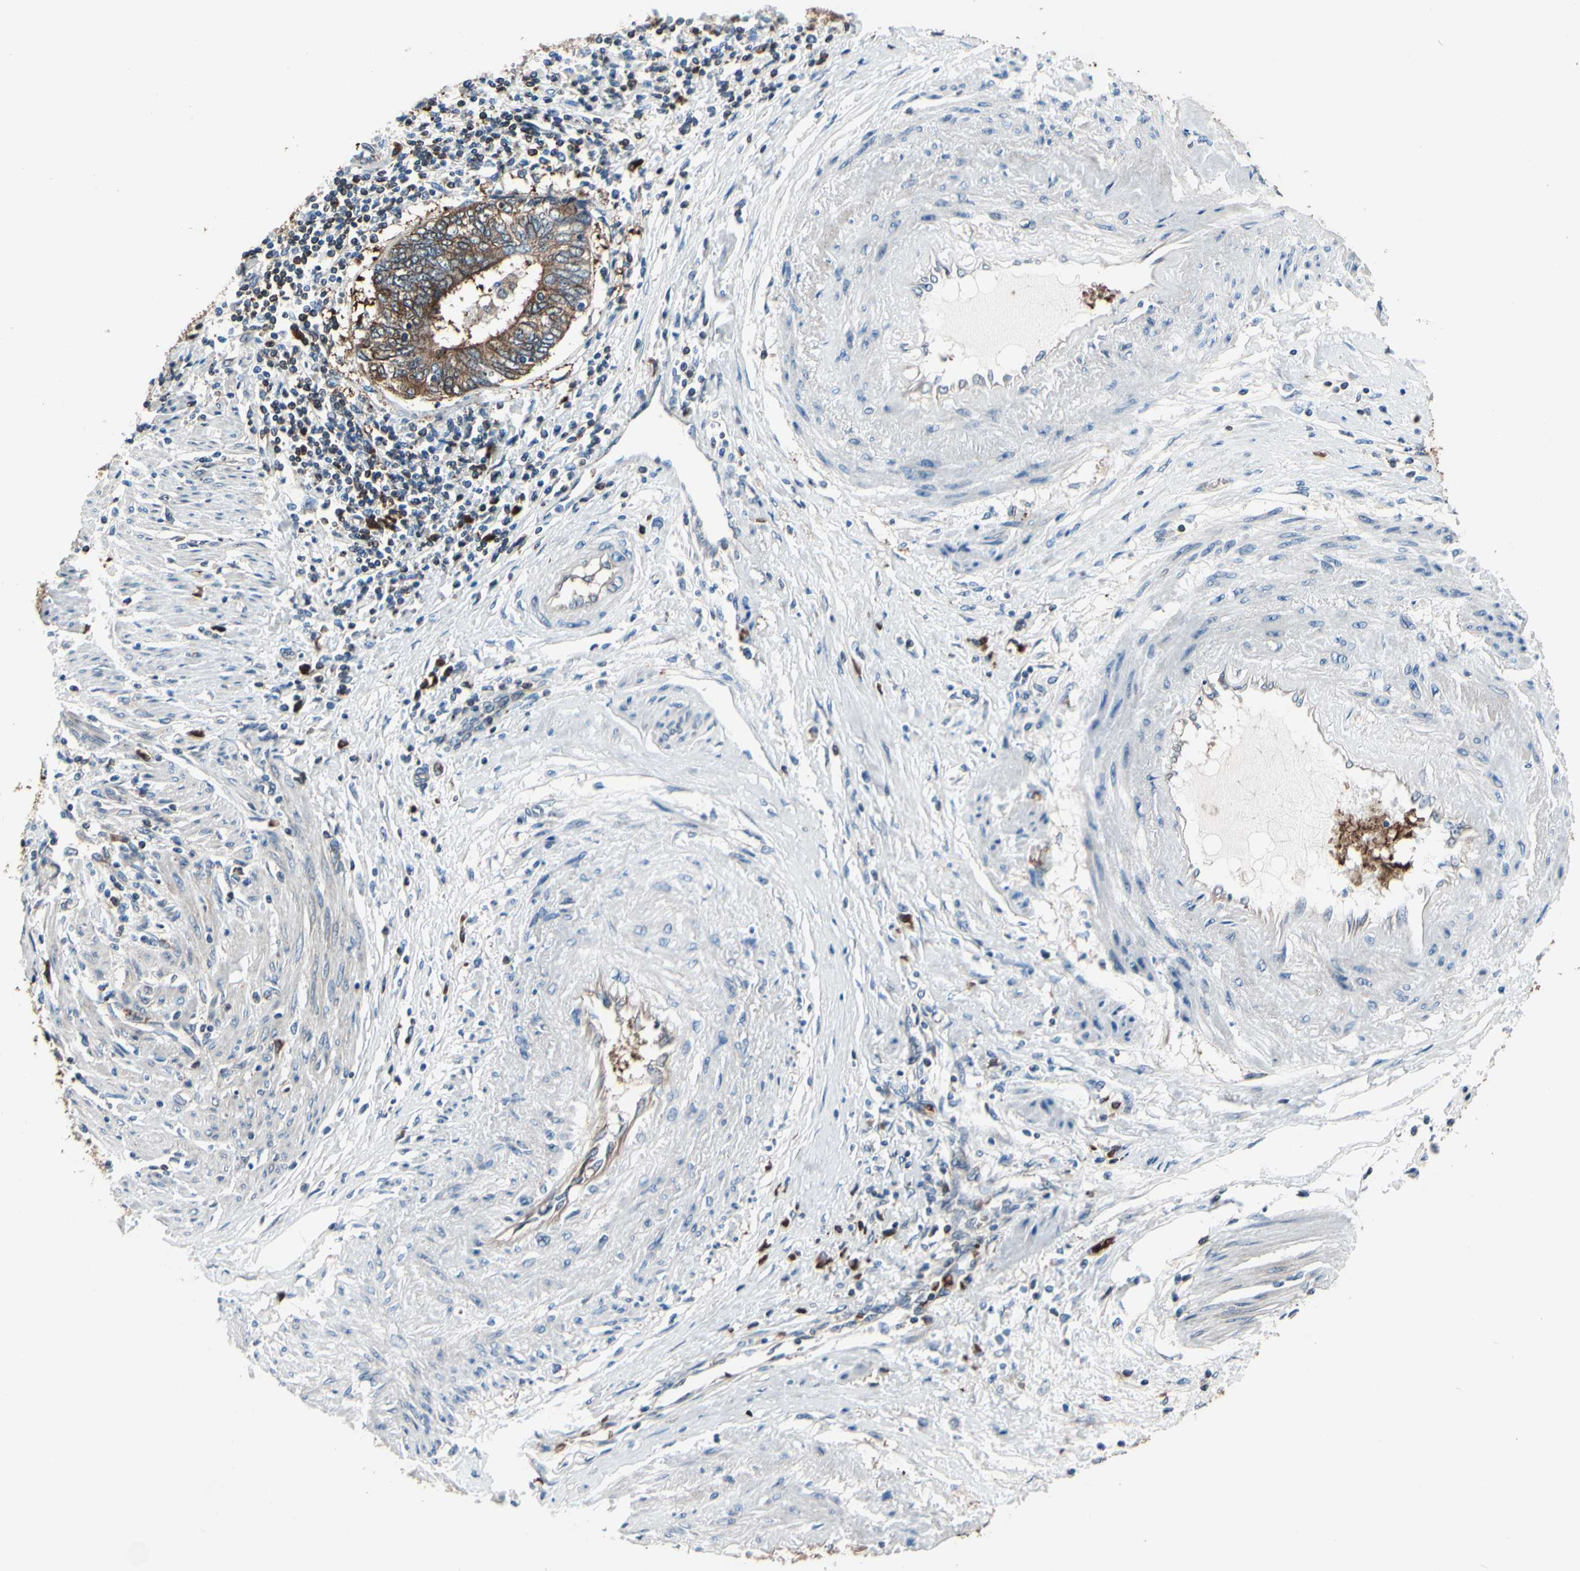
{"staining": {"intensity": "moderate", "quantity": ">75%", "location": "cytoplasmic/membranous"}, "tissue": "endometrial cancer", "cell_type": "Tumor cells", "image_type": "cancer", "snomed": [{"axis": "morphology", "description": "Adenocarcinoma, NOS"}, {"axis": "topography", "description": "Uterus"}, {"axis": "topography", "description": "Endometrium"}], "caption": "Immunohistochemical staining of human endometrial cancer exhibits moderate cytoplasmic/membranous protein expression in about >75% of tumor cells.", "gene": "PRDX2", "patient": {"sex": "female", "age": 70}}